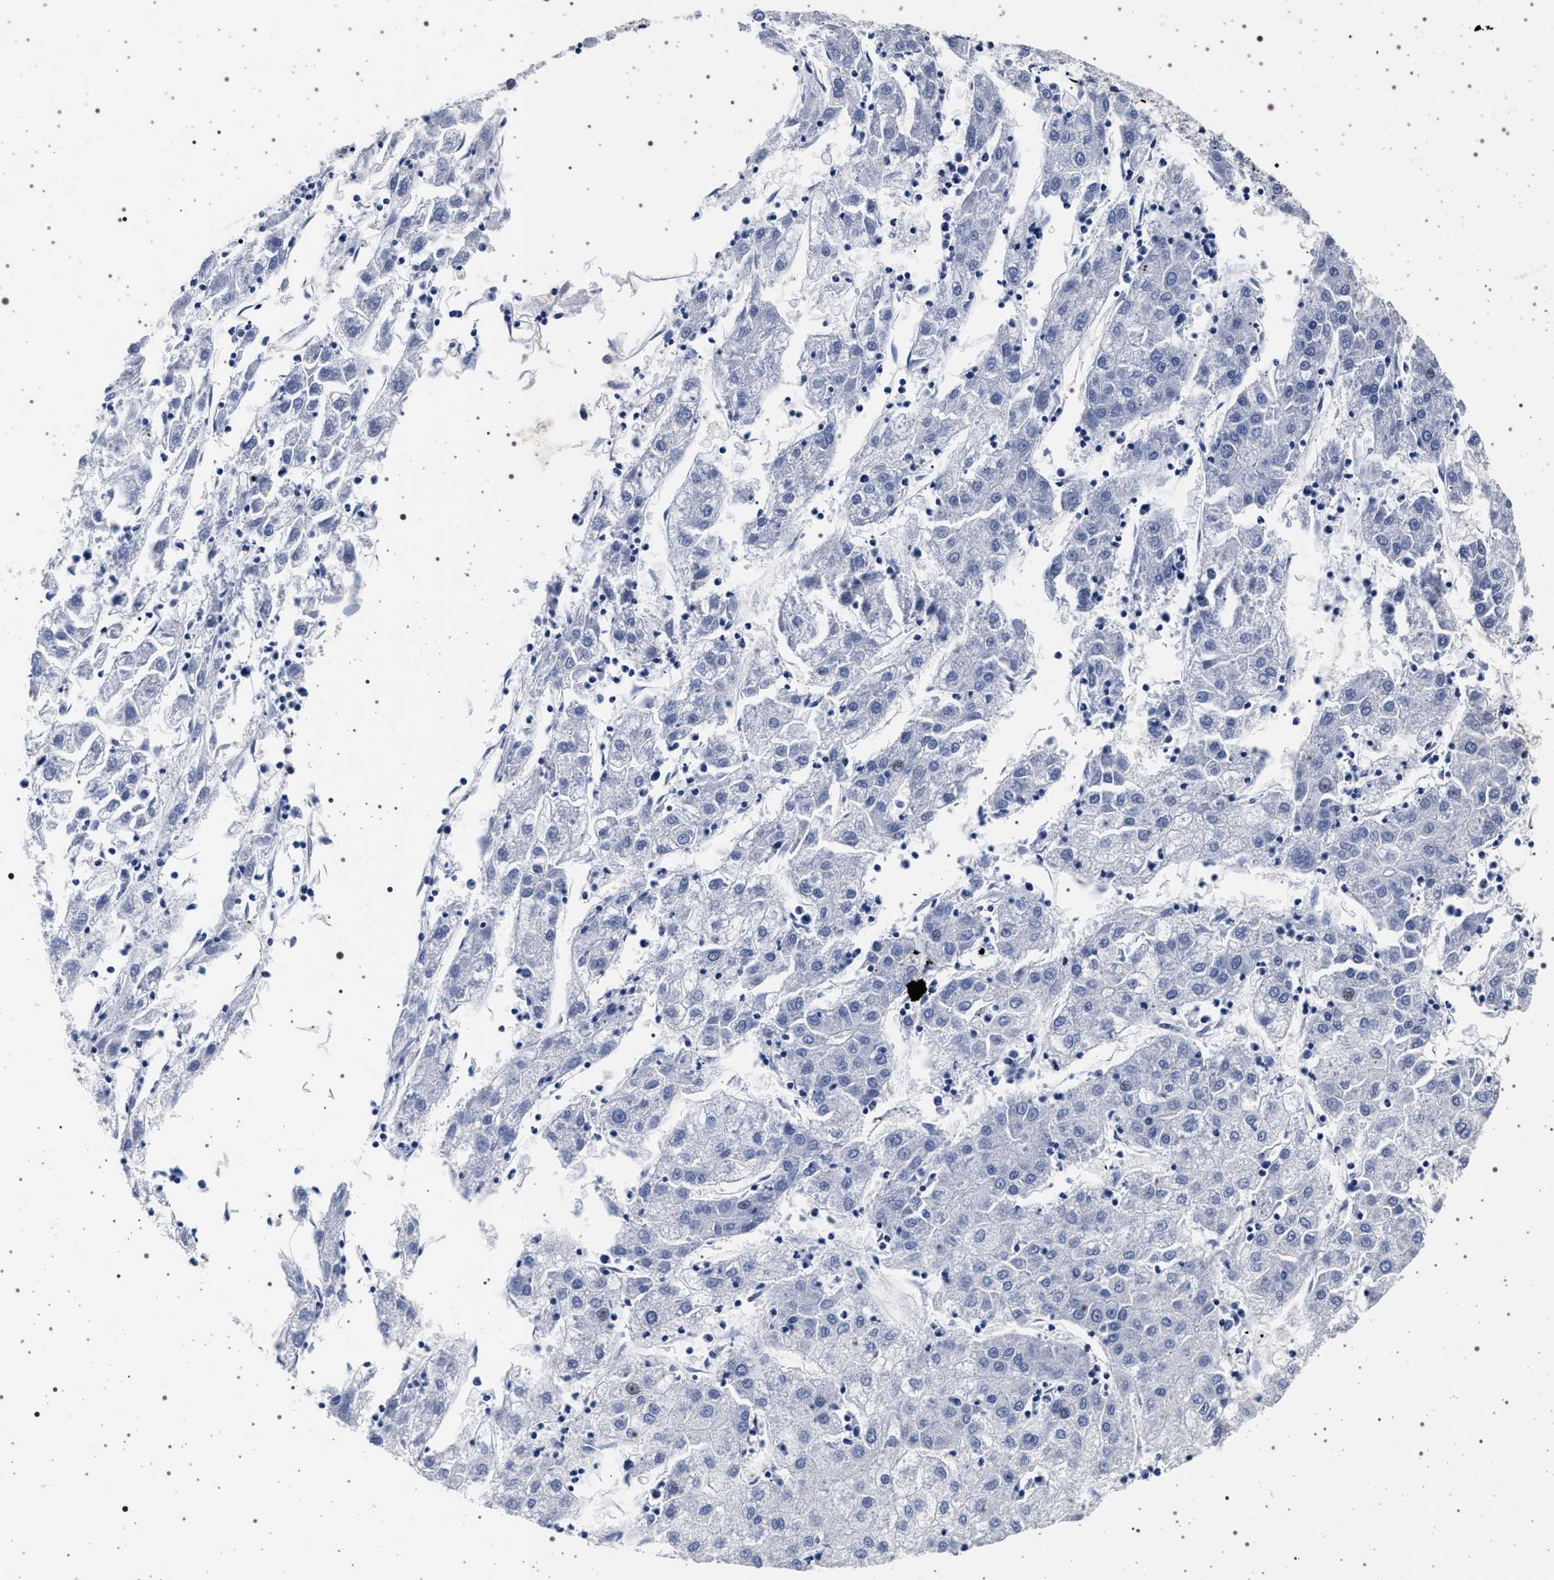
{"staining": {"intensity": "negative", "quantity": "none", "location": "none"}, "tissue": "liver cancer", "cell_type": "Tumor cells", "image_type": "cancer", "snomed": [{"axis": "morphology", "description": "Carcinoma, Hepatocellular, NOS"}, {"axis": "topography", "description": "Liver"}], "caption": "High power microscopy micrograph of an immunohistochemistry (IHC) image of hepatocellular carcinoma (liver), revealing no significant expression in tumor cells.", "gene": "SLC9A1", "patient": {"sex": "male", "age": 72}}